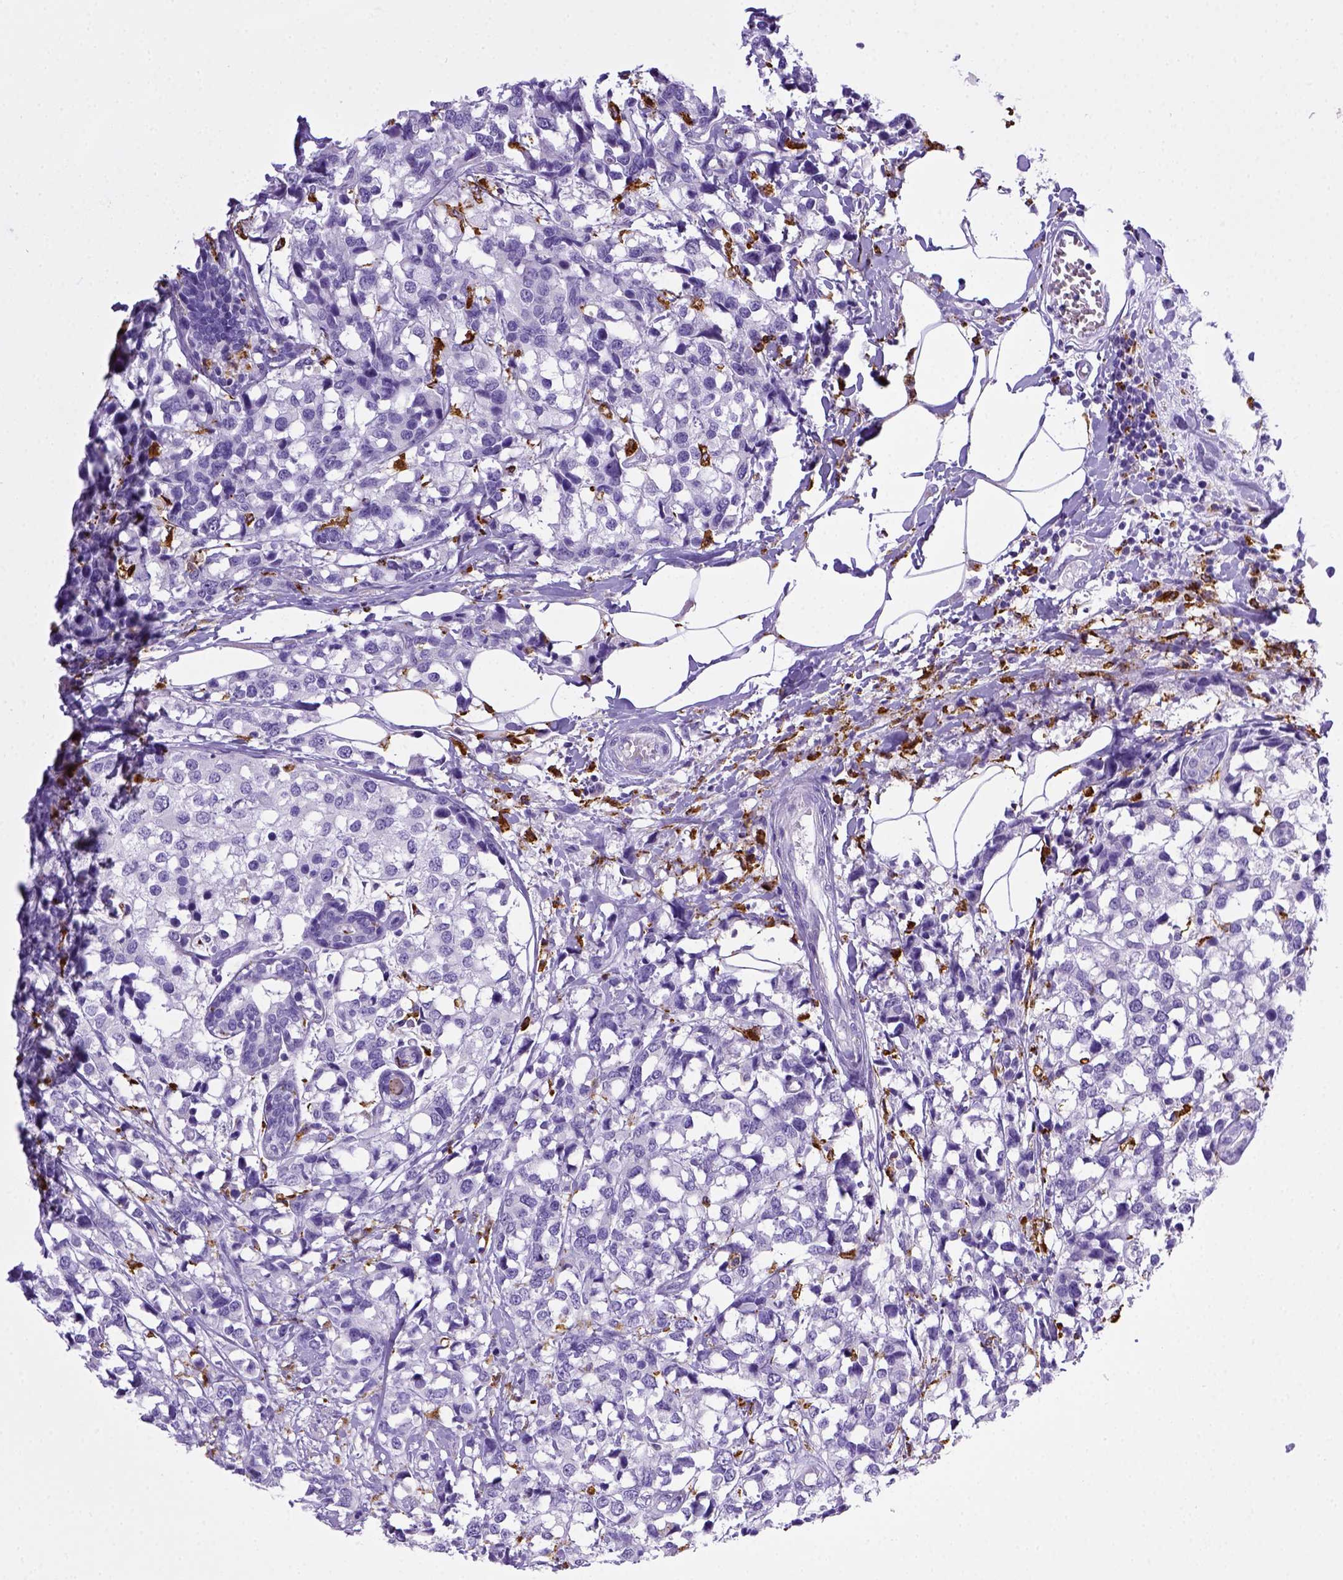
{"staining": {"intensity": "negative", "quantity": "none", "location": "none"}, "tissue": "breast cancer", "cell_type": "Tumor cells", "image_type": "cancer", "snomed": [{"axis": "morphology", "description": "Lobular carcinoma"}, {"axis": "topography", "description": "Breast"}], "caption": "Tumor cells are negative for protein expression in human breast cancer.", "gene": "CD68", "patient": {"sex": "female", "age": 59}}